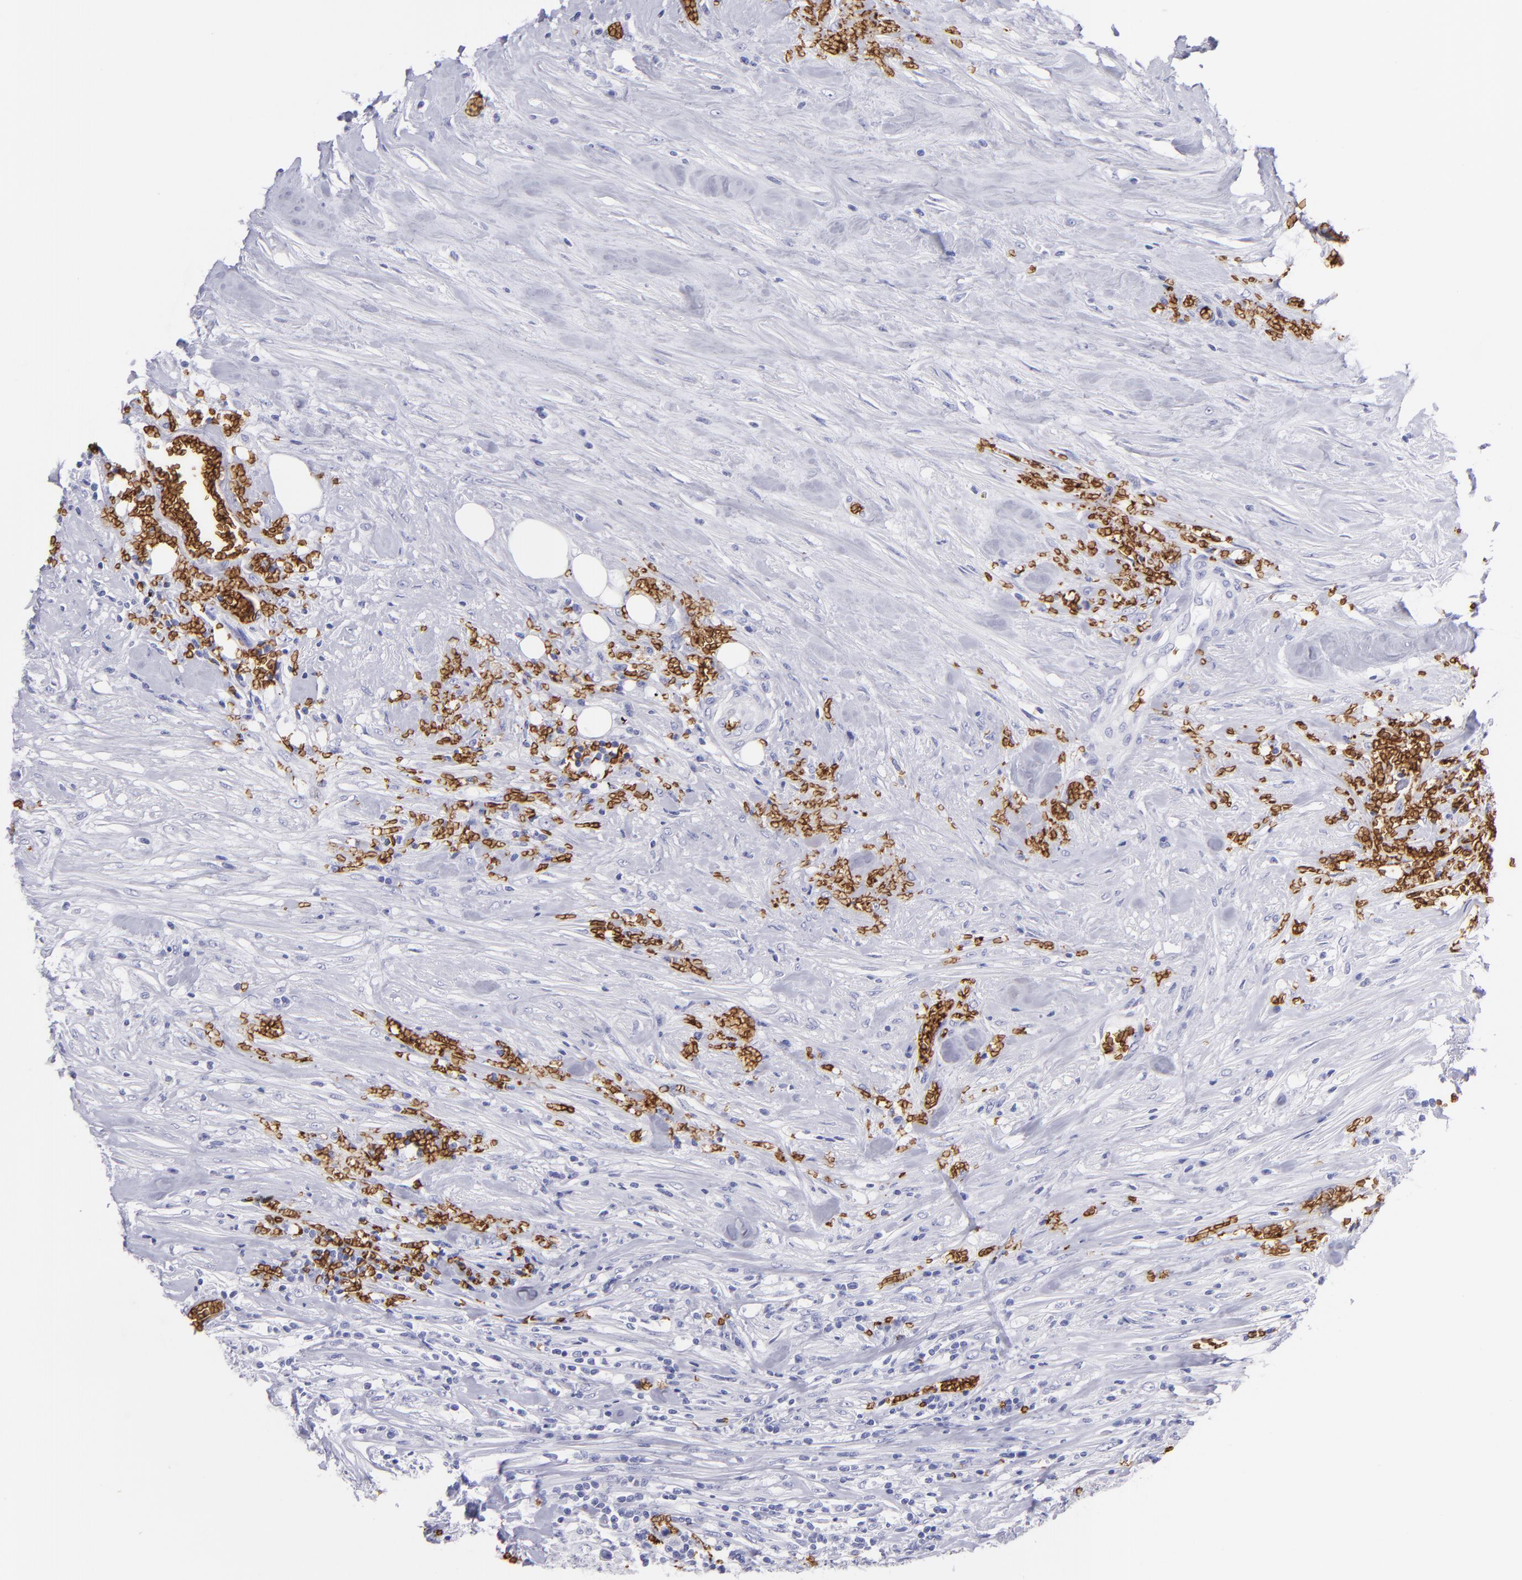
{"staining": {"intensity": "negative", "quantity": "none", "location": "none"}, "tissue": "urothelial cancer", "cell_type": "Tumor cells", "image_type": "cancer", "snomed": [{"axis": "morphology", "description": "Urothelial carcinoma, High grade"}, {"axis": "topography", "description": "Urinary bladder"}], "caption": "The micrograph reveals no significant staining in tumor cells of urothelial cancer. (Stains: DAB immunohistochemistry (IHC) with hematoxylin counter stain, Microscopy: brightfield microscopy at high magnification).", "gene": "GYPA", "patient": {"sex": "male", "age": 74}}